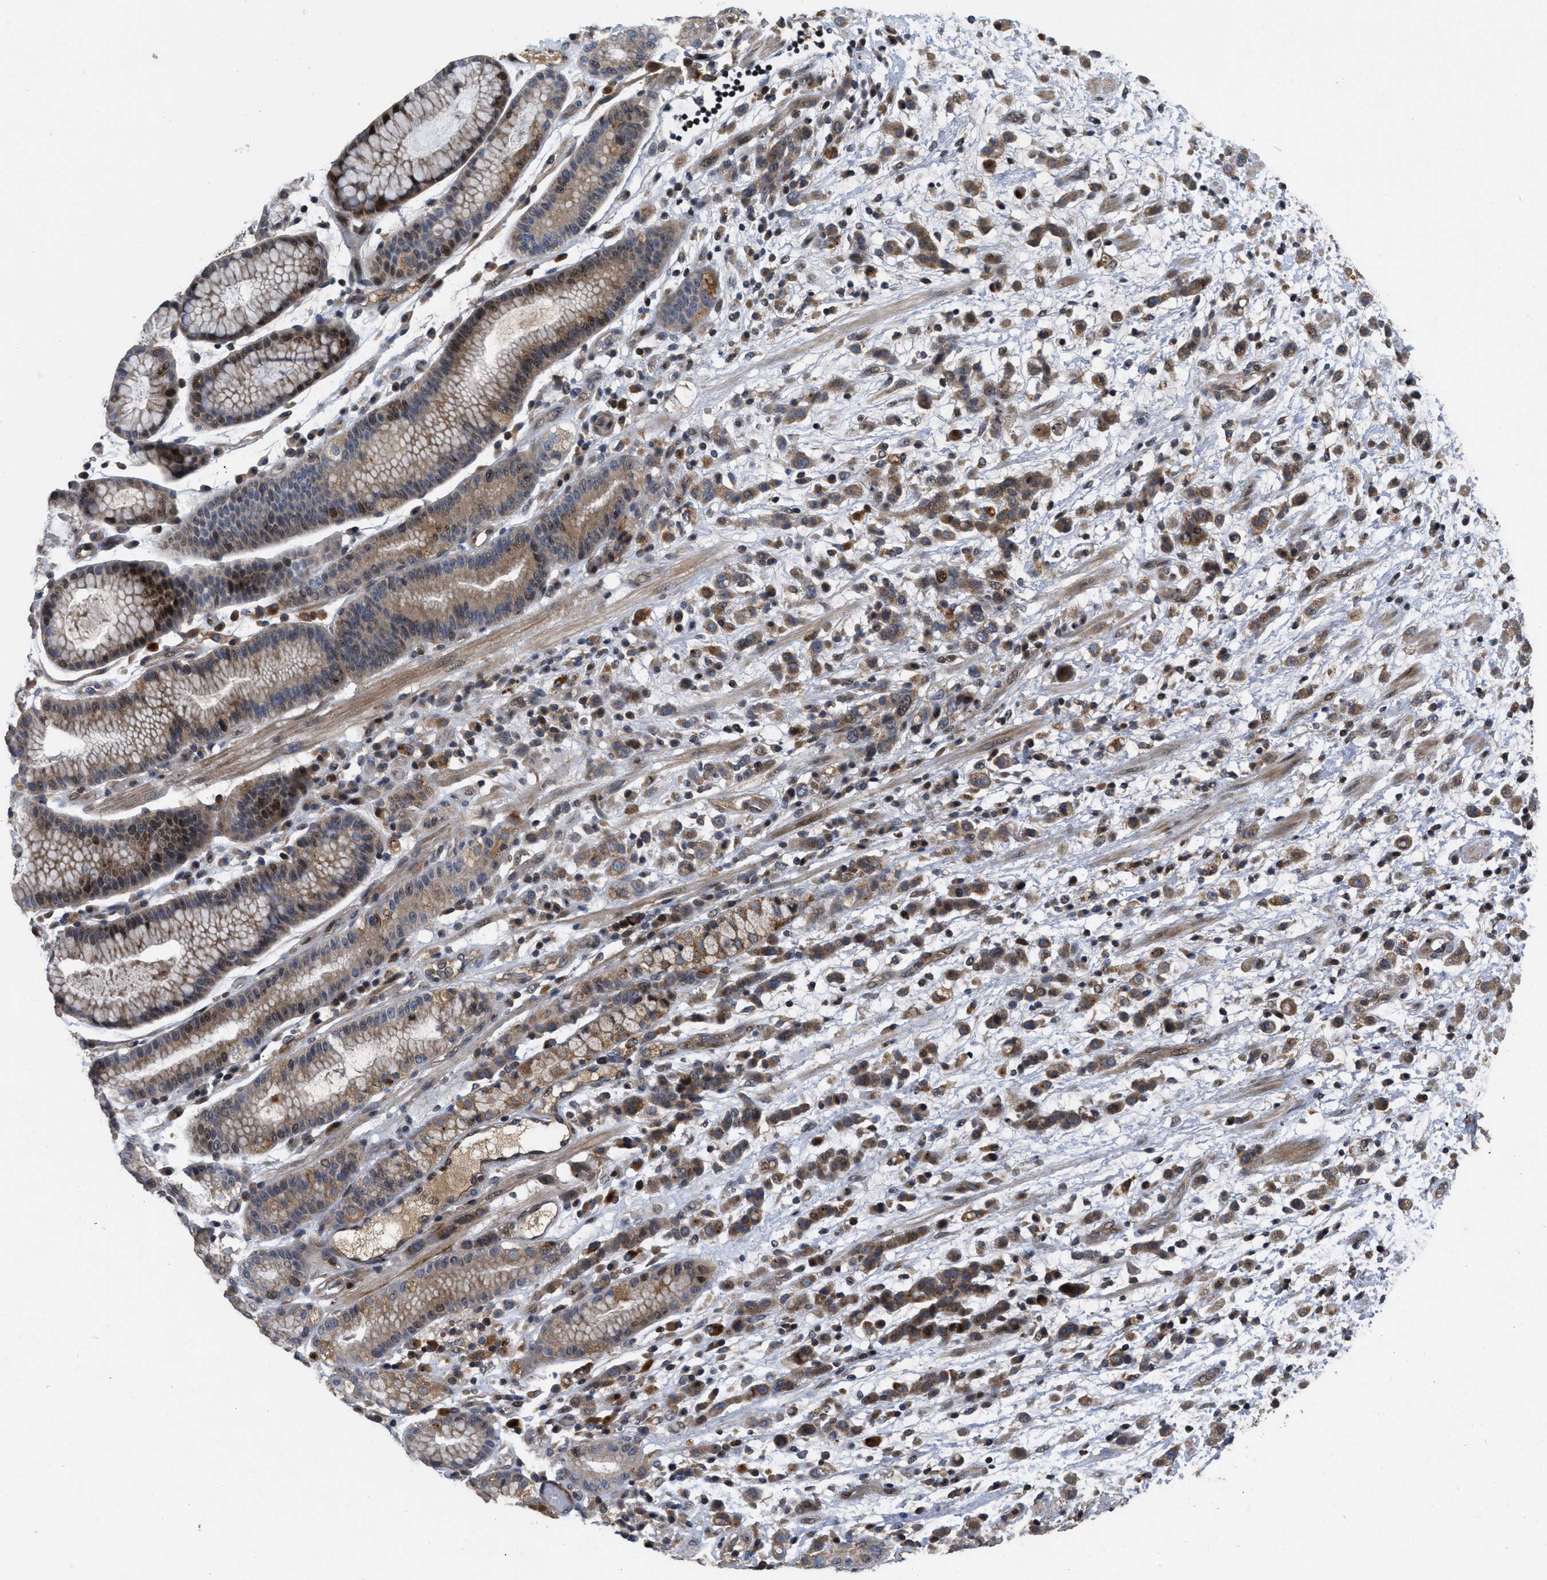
{"staining": {"intensity": "strong", "quantity": "25%-75%", "location": "cytoplasmic/membranous,nuclear"}, "tissue": "stomach cancer", "cell_type": "Tumor cells", "image_type": "cancer", "snomed": [{"axis": "morphology", "description": "Adenocarcinoma, NOS"}, {"axis": "topography", "description": "Stomach, lower"}], "caption": "An image of stomach cancer stained for a protein shows strong cytoplasmic/membranous and nuclear brown staining in tumor cells.", "gene": "CBR3", "patient": {"sex": "male", "age": 88}}